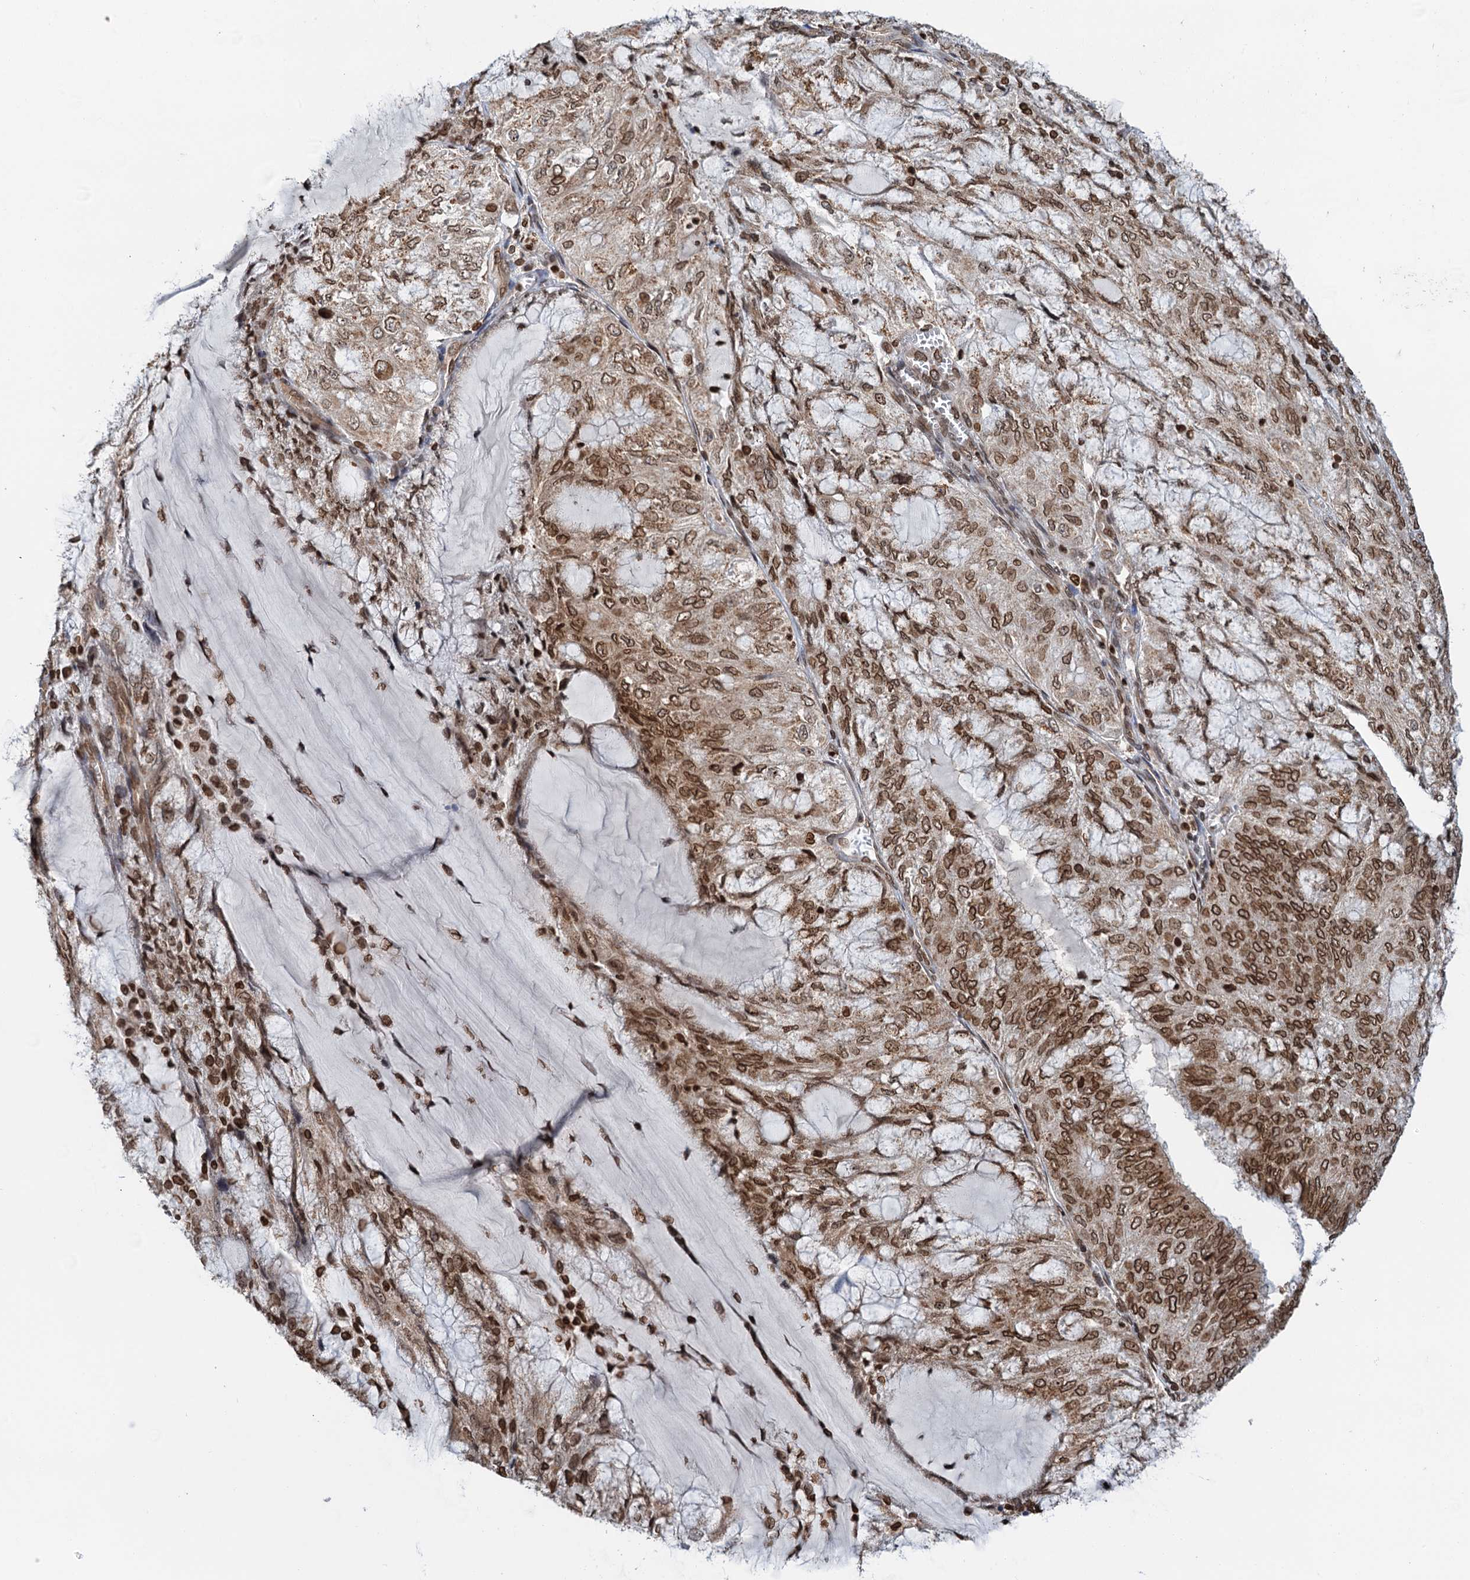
{"staining": {"intensity": "strong", "quantity": ">75%", "location": "cytoplasmic/membranous,nuclear"}, "tissue": "endometrial cancer", "cell_type": "Tumor cells", "image_type": "cancer", "snomed": [{"axis": "morphology", "description": "Adenocarcinoma, NOS"}, {"axis": "topography", "description": "Endometrium"}], "caption": "High-magnification brightfield microscopy of endometrial cancer stained with DAB (3,3'-diaminobenzidine) (brown) and counterstained with hematoxylin (blue). tumor cells exhibit strong cytoplasmic/membranous and nuclear staining is seen in approximately>75% of cells.", "gene": "ZC3H13", "patient": {"sex": "female", "age": 81}}